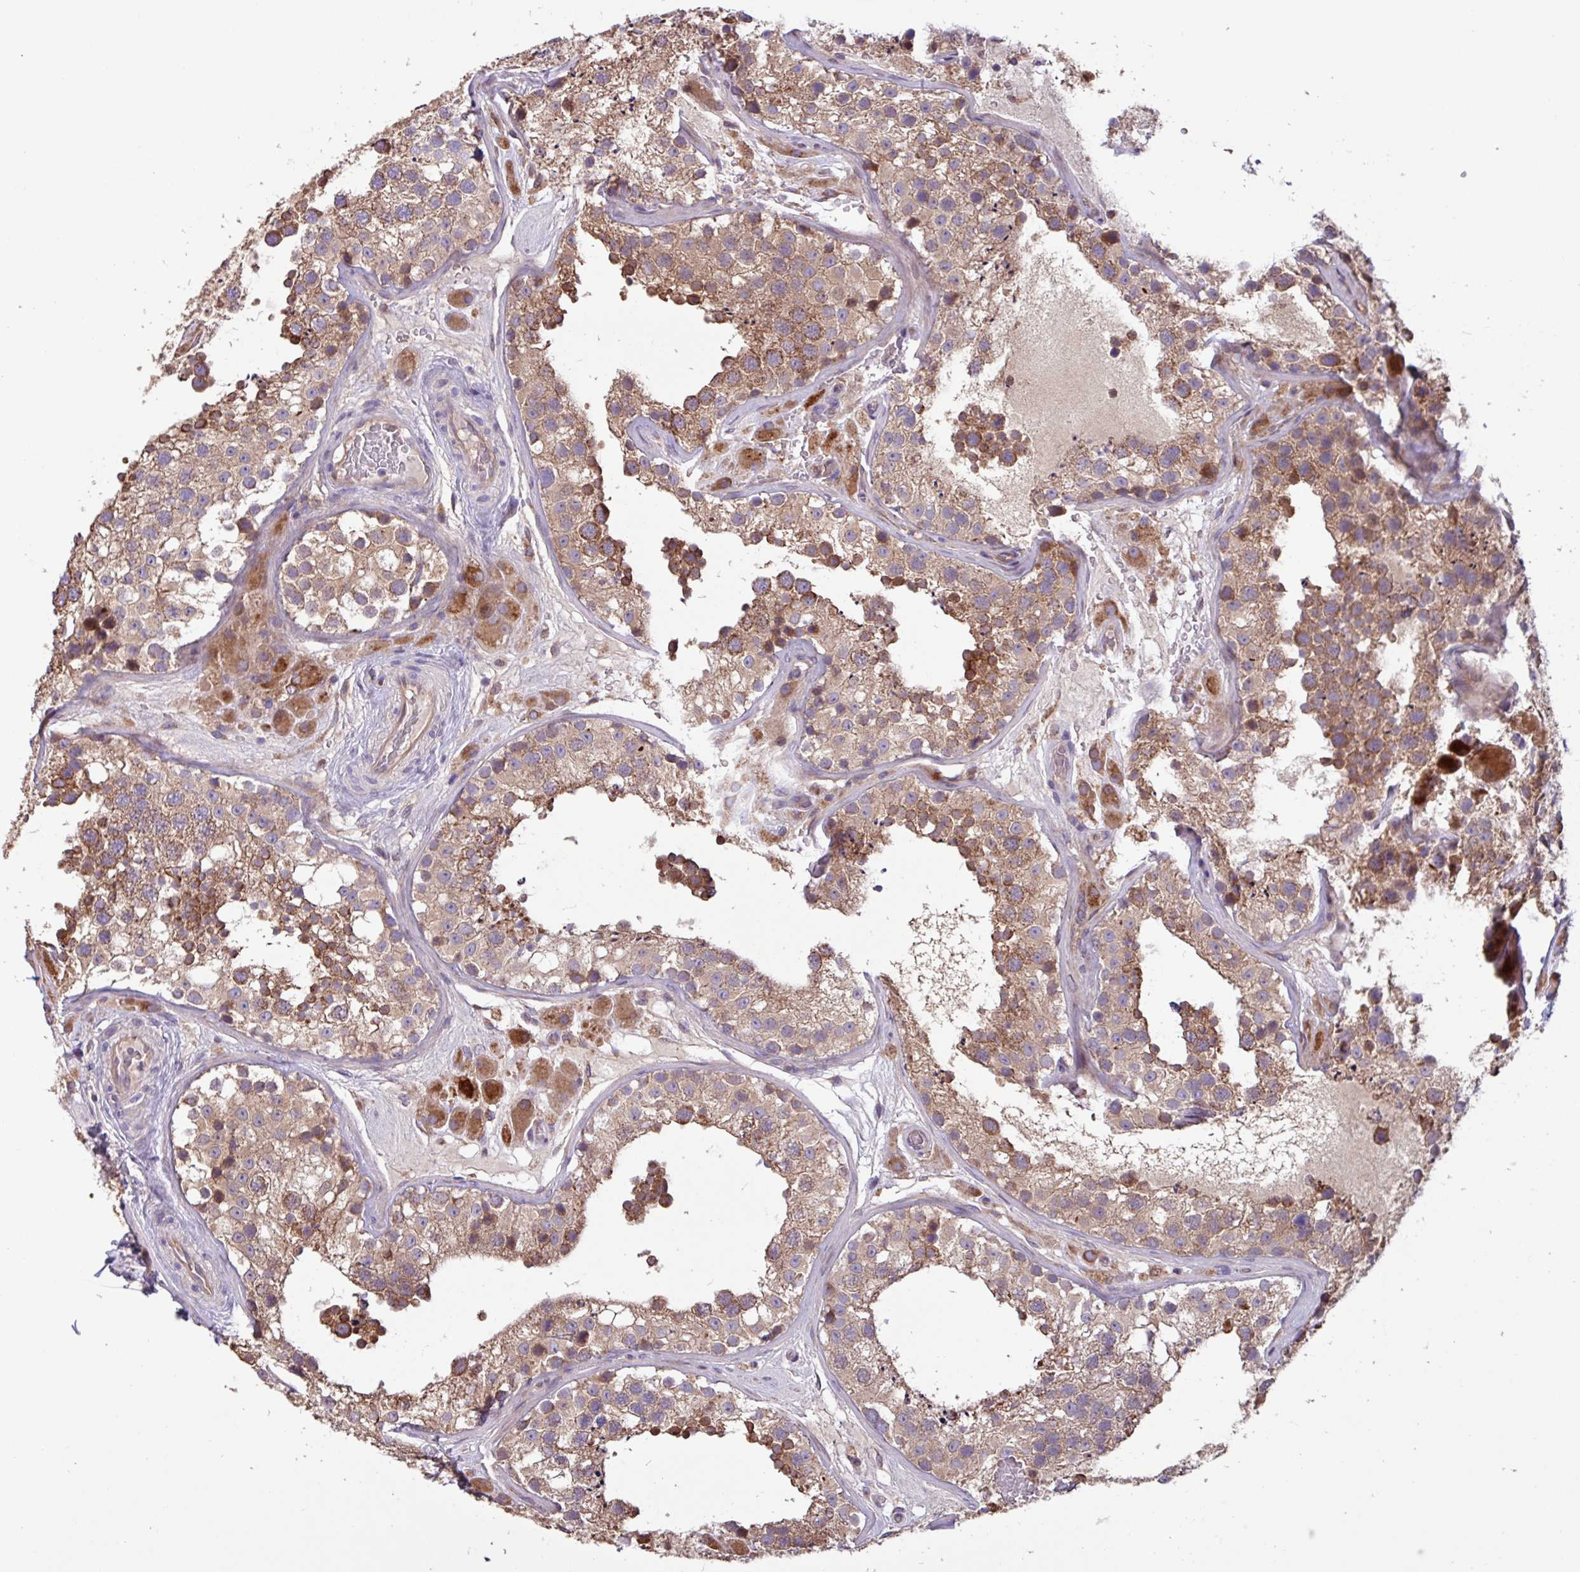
{"staining": {"intensity": "strong", "quantity": "25%-75%", "location": "cytoplasmic/membranous"}, "tissue": "testis", "cell_type": "Cells in seminiferous ducts", "image_type": "normal", "snomed": [{"axis": "morphology", "description": "Normal tissue, NOS"}, {"axis": "topography", "description": "Testis"}], "caption": "A photomicrograph showing strong cytoplasmic/membranous expression in approximately 25%-75% of cells in seminiferous ducts in benign testis, as visualized by brown immunohistochemical staining.", "gene": "PTPRQ", "patient": {"sex": "male", "age": 26}}